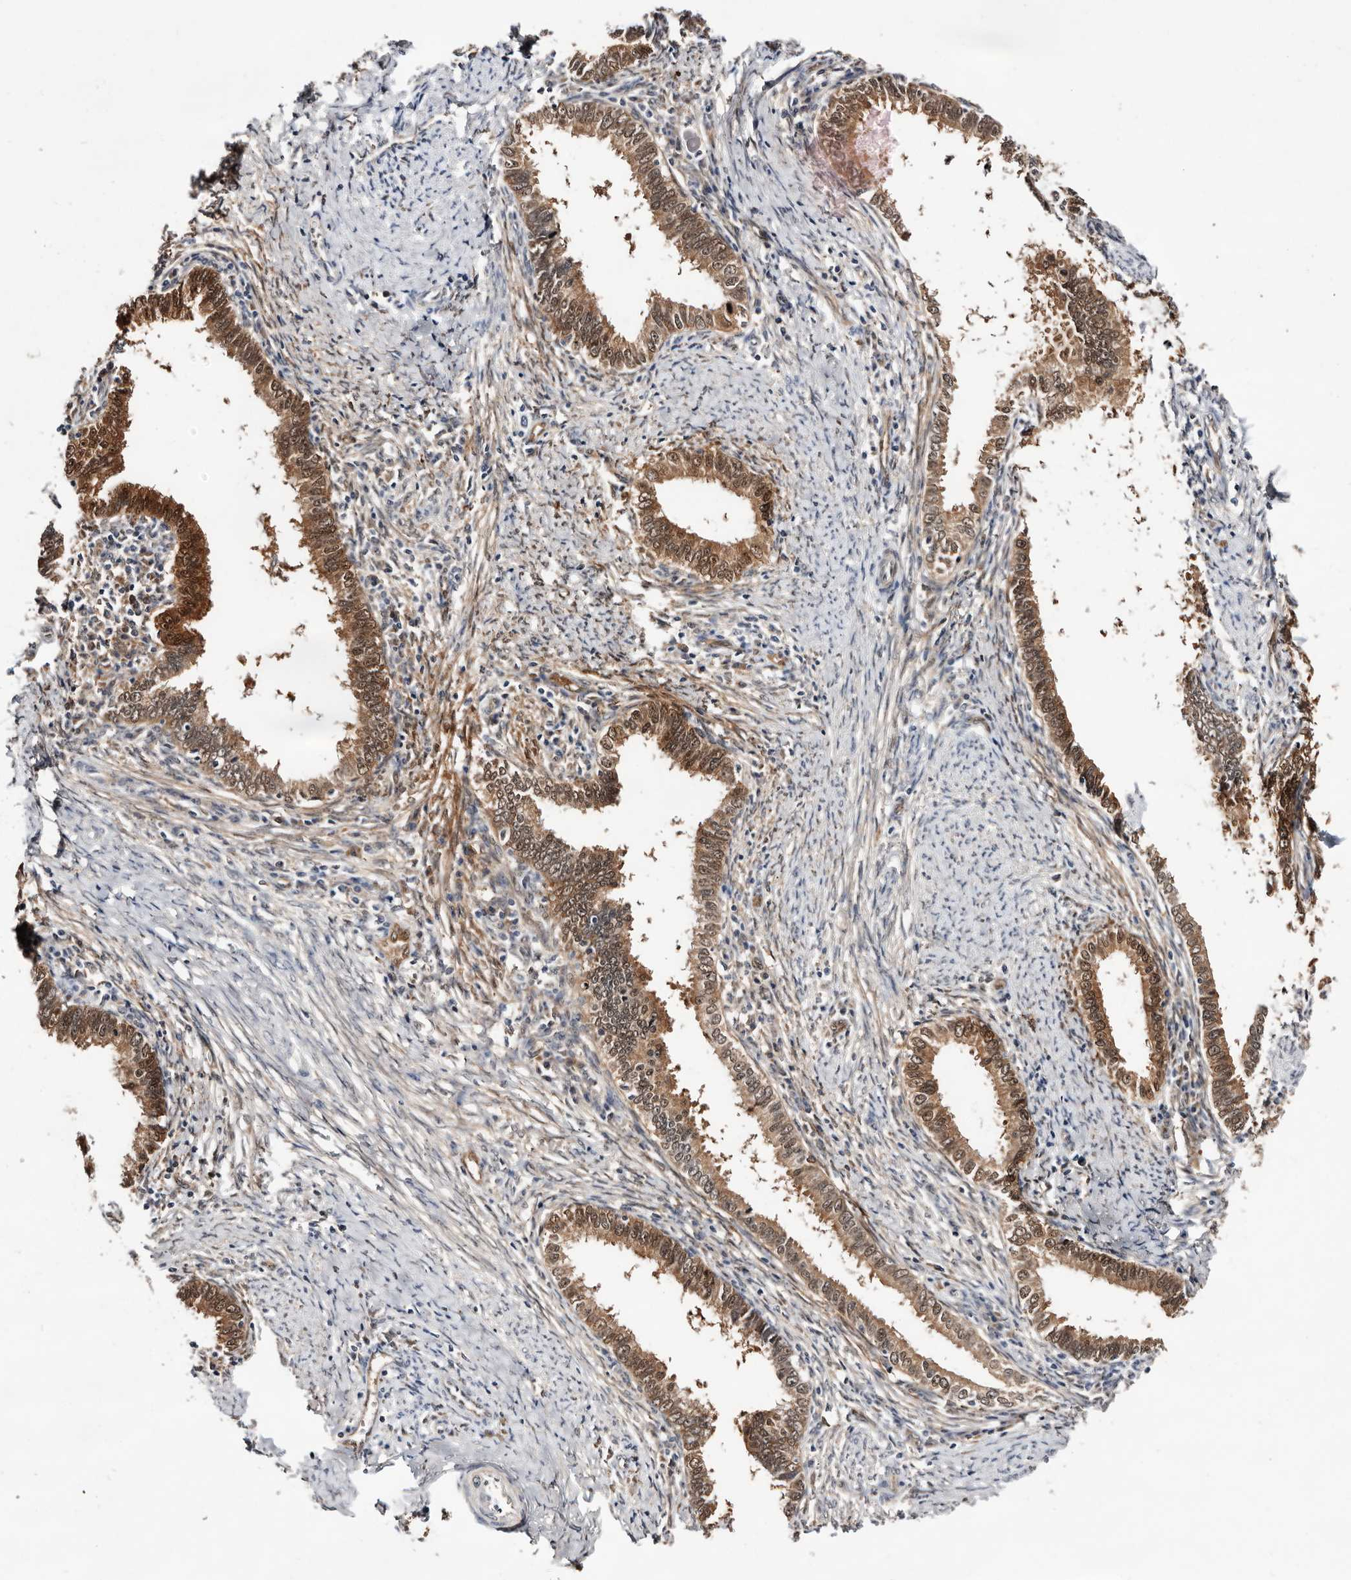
{"staining": {"intensity": "moderate", "quantity": ">75%", "location": "cytoplasmic/membranous,nuclear"}, "tissue": "cervical cancer", "cell_type": "Tumor cells", "image_type": "cancer", "snomed": [{"axis": "morphology", "description": "Adenocarcinoma, NOS"}, {"axis": "topography", "description": "Cervix"}], "caption": "Tumor cells demonstrate moderate cytoplasmic/membranous and nuclear positivity in about >75% of cells in adenocarcinoma (cervical).", "gene": "TP53I3", "patient": {"sex": "female", "age": 36}}